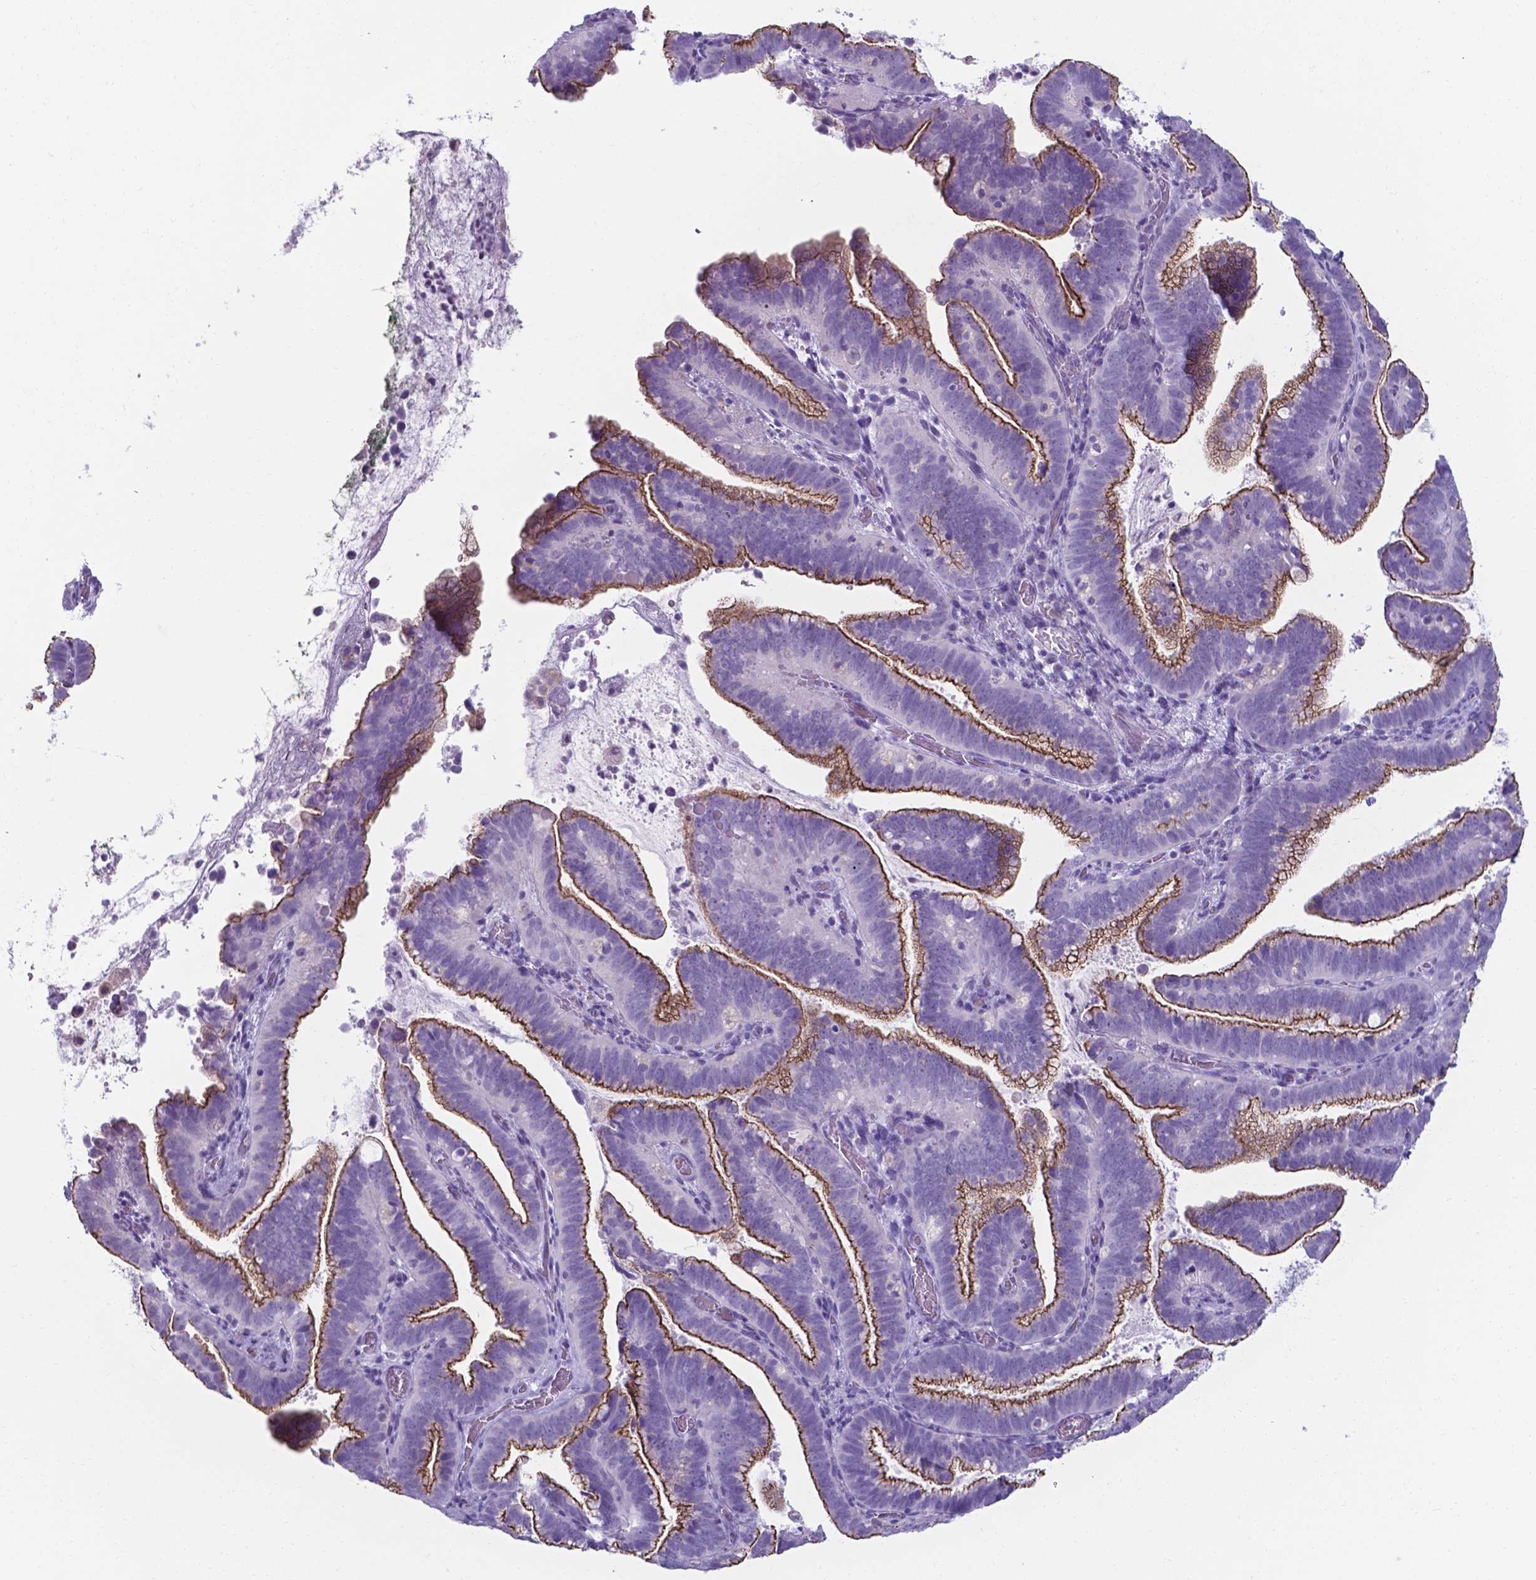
{"staining": {"intensity": "strong", "quantity": "25%-75%", "location": "cytoplasmic/membranous"}, "tissue": "cervical cancer", "cell_type": "Tumor cells", "image_type": "cancer", "snomed": [{"axis": "morphology", "description": "Adenocarcinoma, NOS"}, {"axis": "topography", "description": "Cervix"}], "caption": "DAB (3,3'-diaminobenzidine) immunohistochemical staining of human cervical adenocarcinoma displays strong cytoplasmic/membranous protein positivity in about 25%-75% of tumor cells. The protein of interest is shown in brown color, while the nuclei are stained blue.", "gene": "AP5B1", "patient": {"sex": "female", "age": 61}}